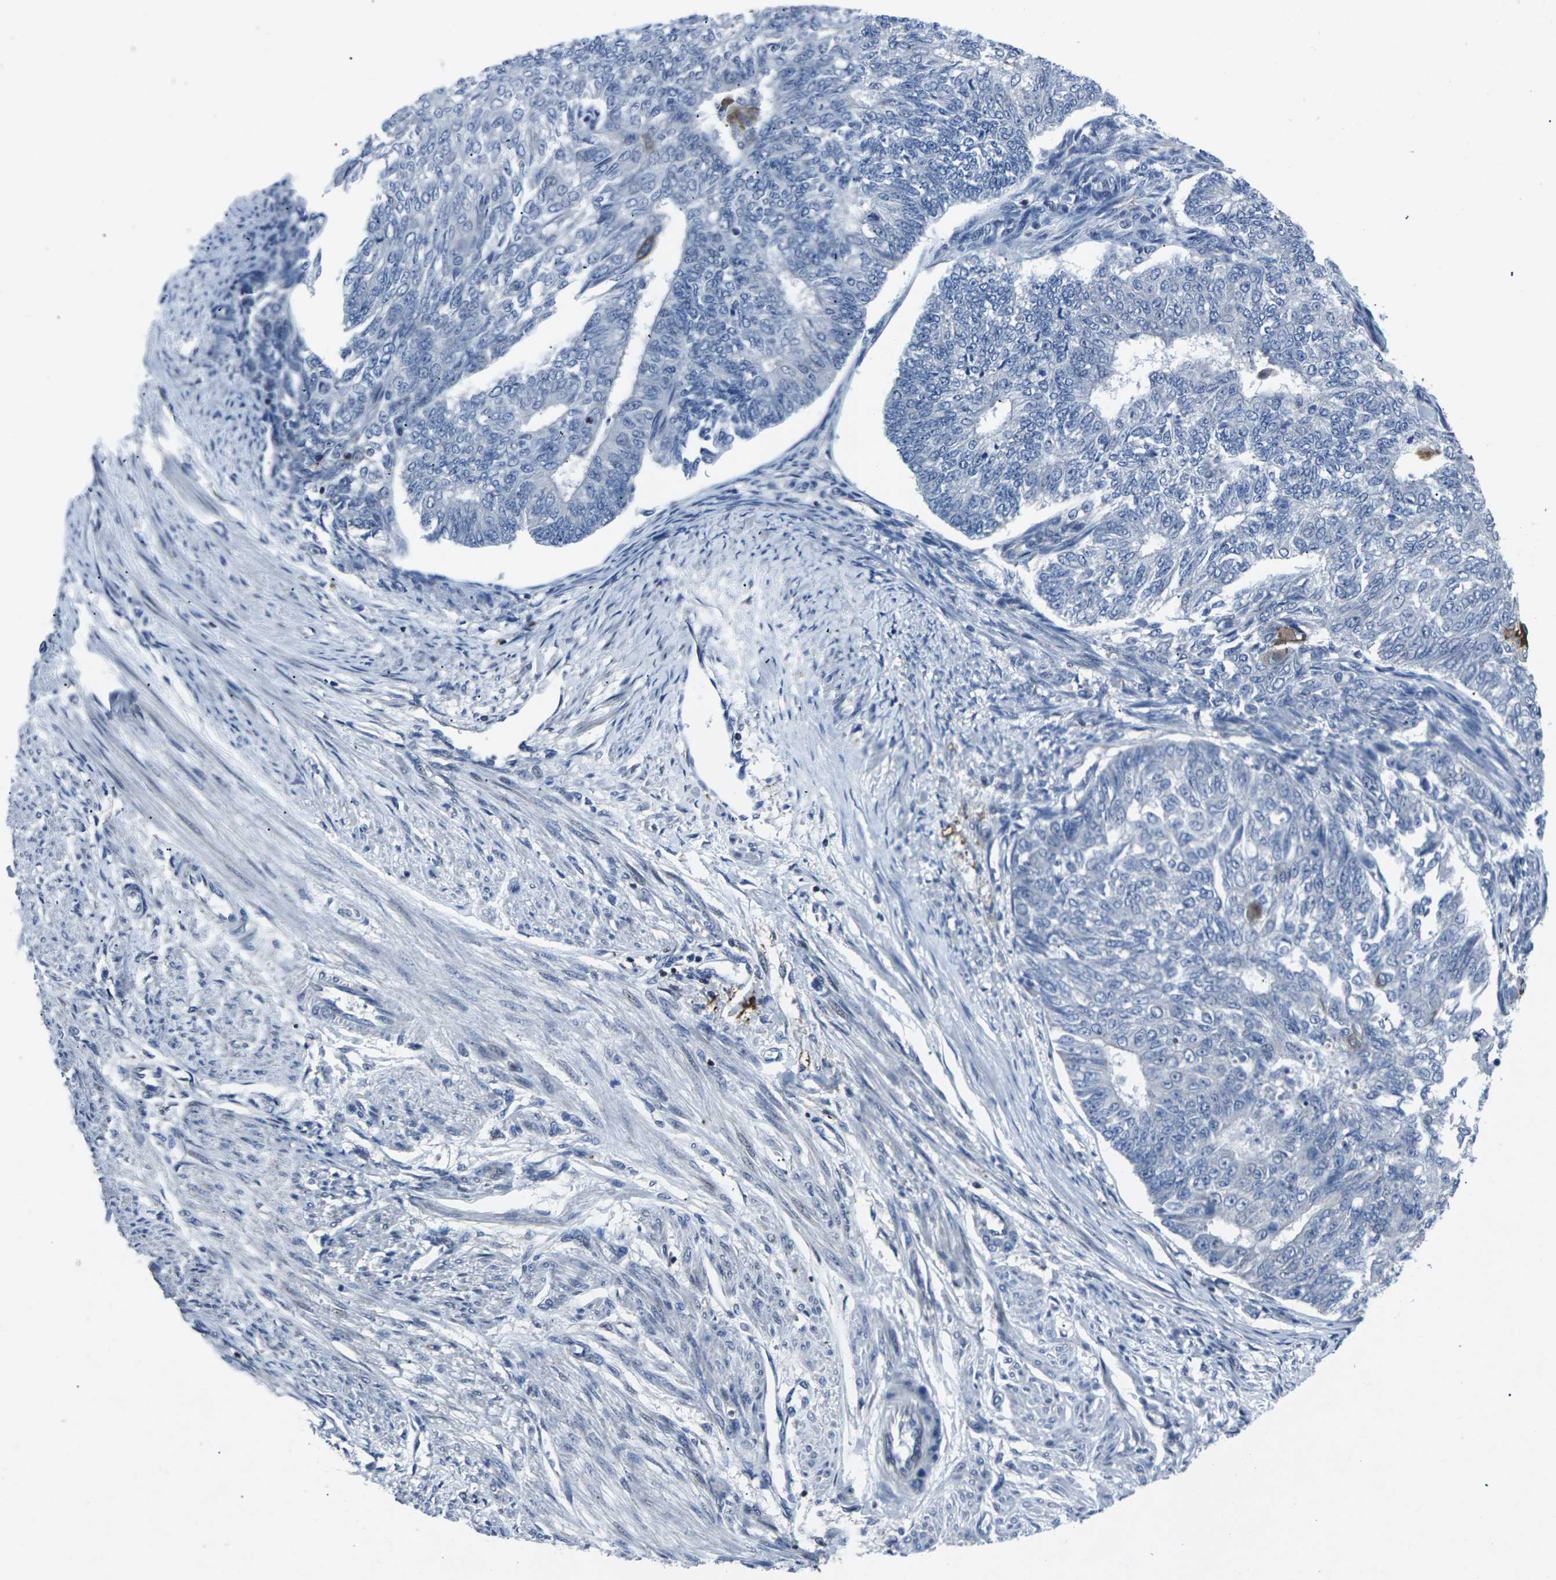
{"staining": {"intensity": "moderate", "quantity": "<25%", "location": "cytoplasmic/membranous"}, "tissue": "endometrial cancer", "cell_type": "Tumor cells", "image_type": "cancer", "snomed": [{"axis": "morphology", "description": "Adenocarcinoma, NOS"}, {"axis": "topography", "description": "Endometrium"}], "caption": "Brown immunohistochemical staining in endometrial adenocarcinoma demonstrates moderate cytoplasmic/membranous positivity in approximately <25% of tumor cells.", "gene": "STAT4", "patient": {"sex": "female", "age": 32}}